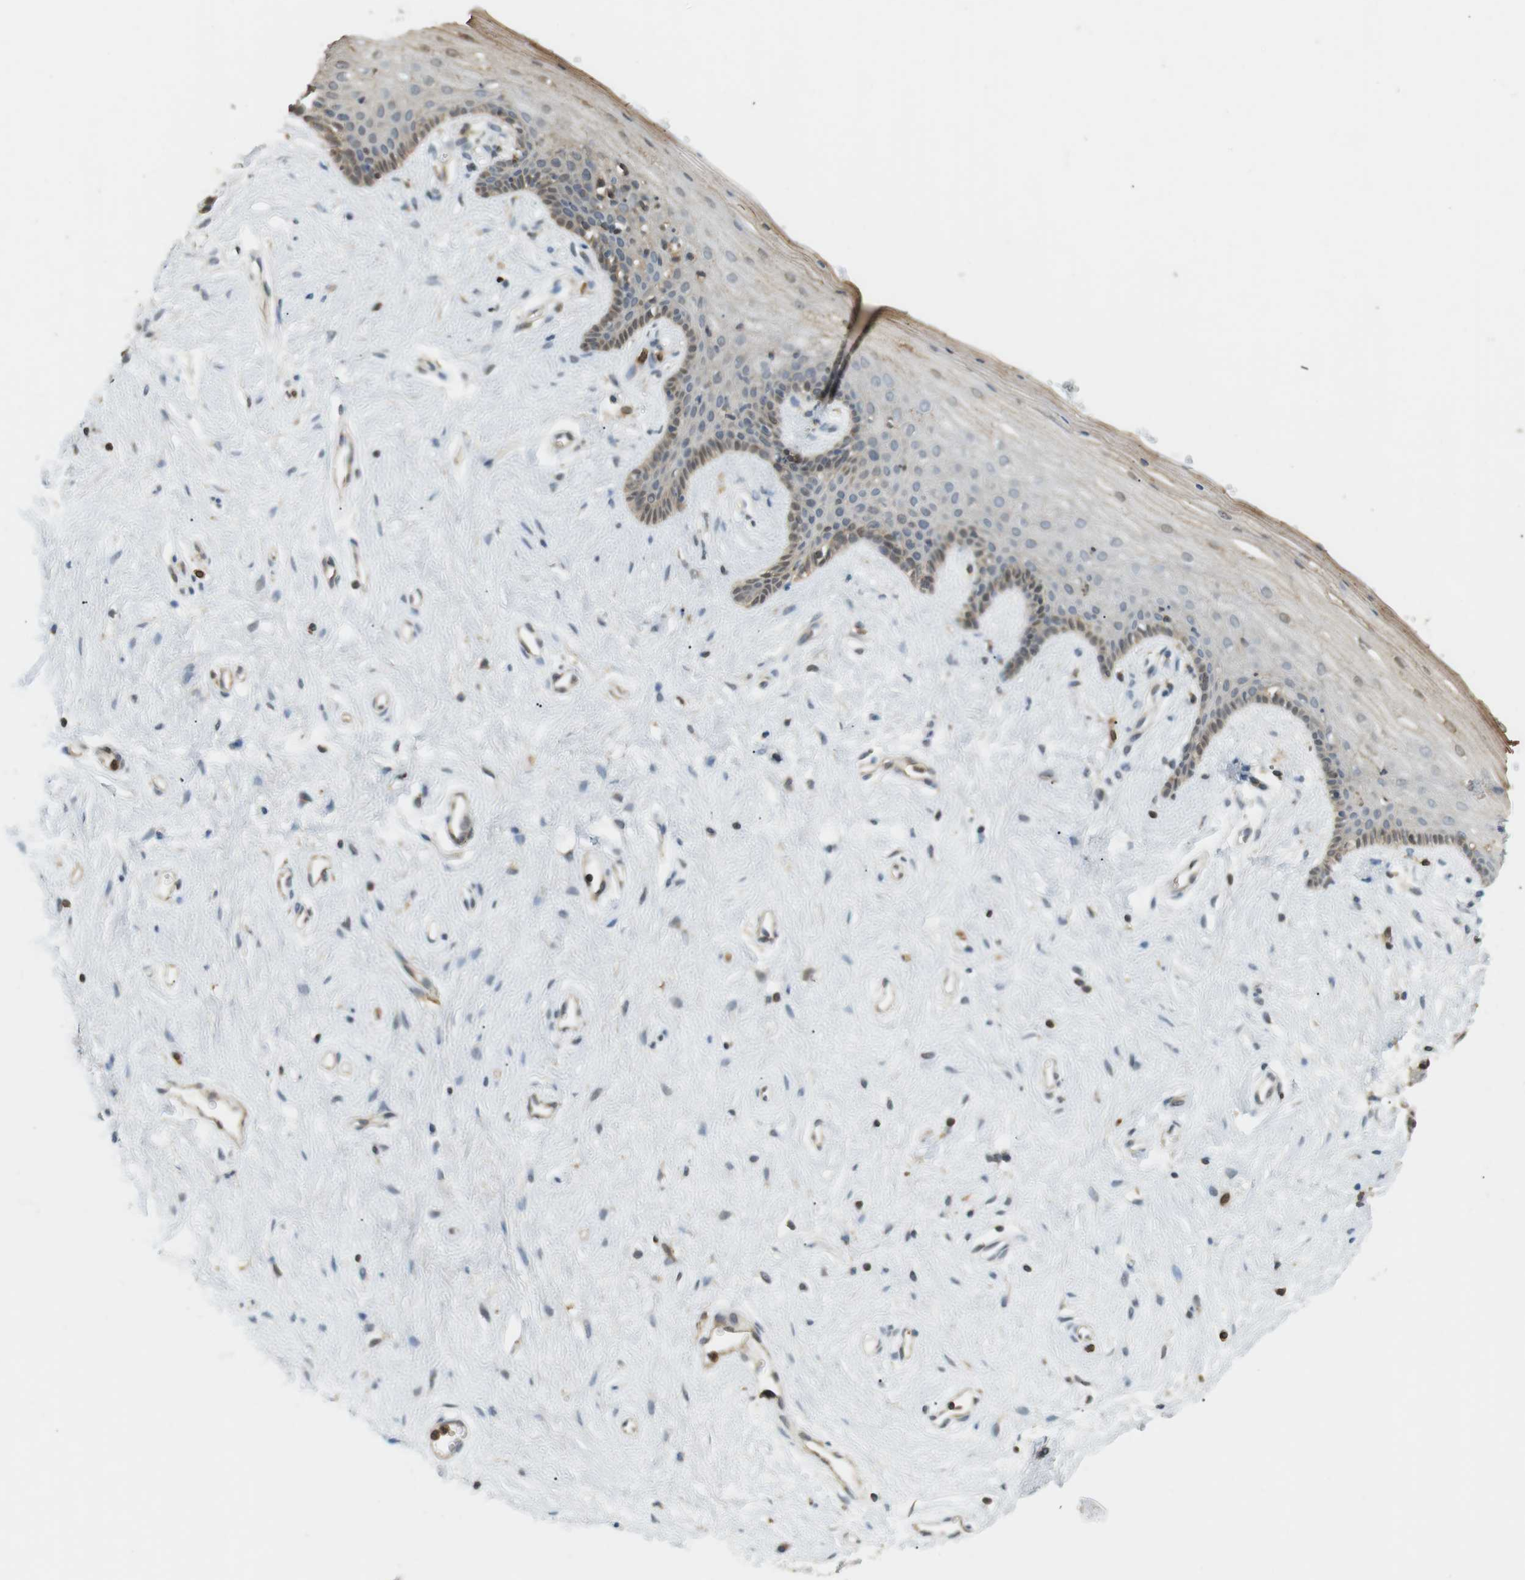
{"staining": {"intensity": "weak", "quantity": ">75%", "location": "cytoplasmic/membranous"}, "tissue": "vagina", "cell_type": "Squamous epithelial cells", "image_type": "normal", "snomed": [{"axis": "morphology", "description": "Normal tissue, NOS"}, {"axis": "topography", "description": "Vagina"}], "caption": "Vagina stained for a protein shows weak cytoplasmic/membranous positivity in squamous epithelial cells. Using DAB (3,3'-diaminobenzidine) (brown) and hematoxylin (blue) stains, captured at high magnification using brightfield microscopy.", "gene": "P2RY1", "patient": {"sex": "female", "age": 44}}